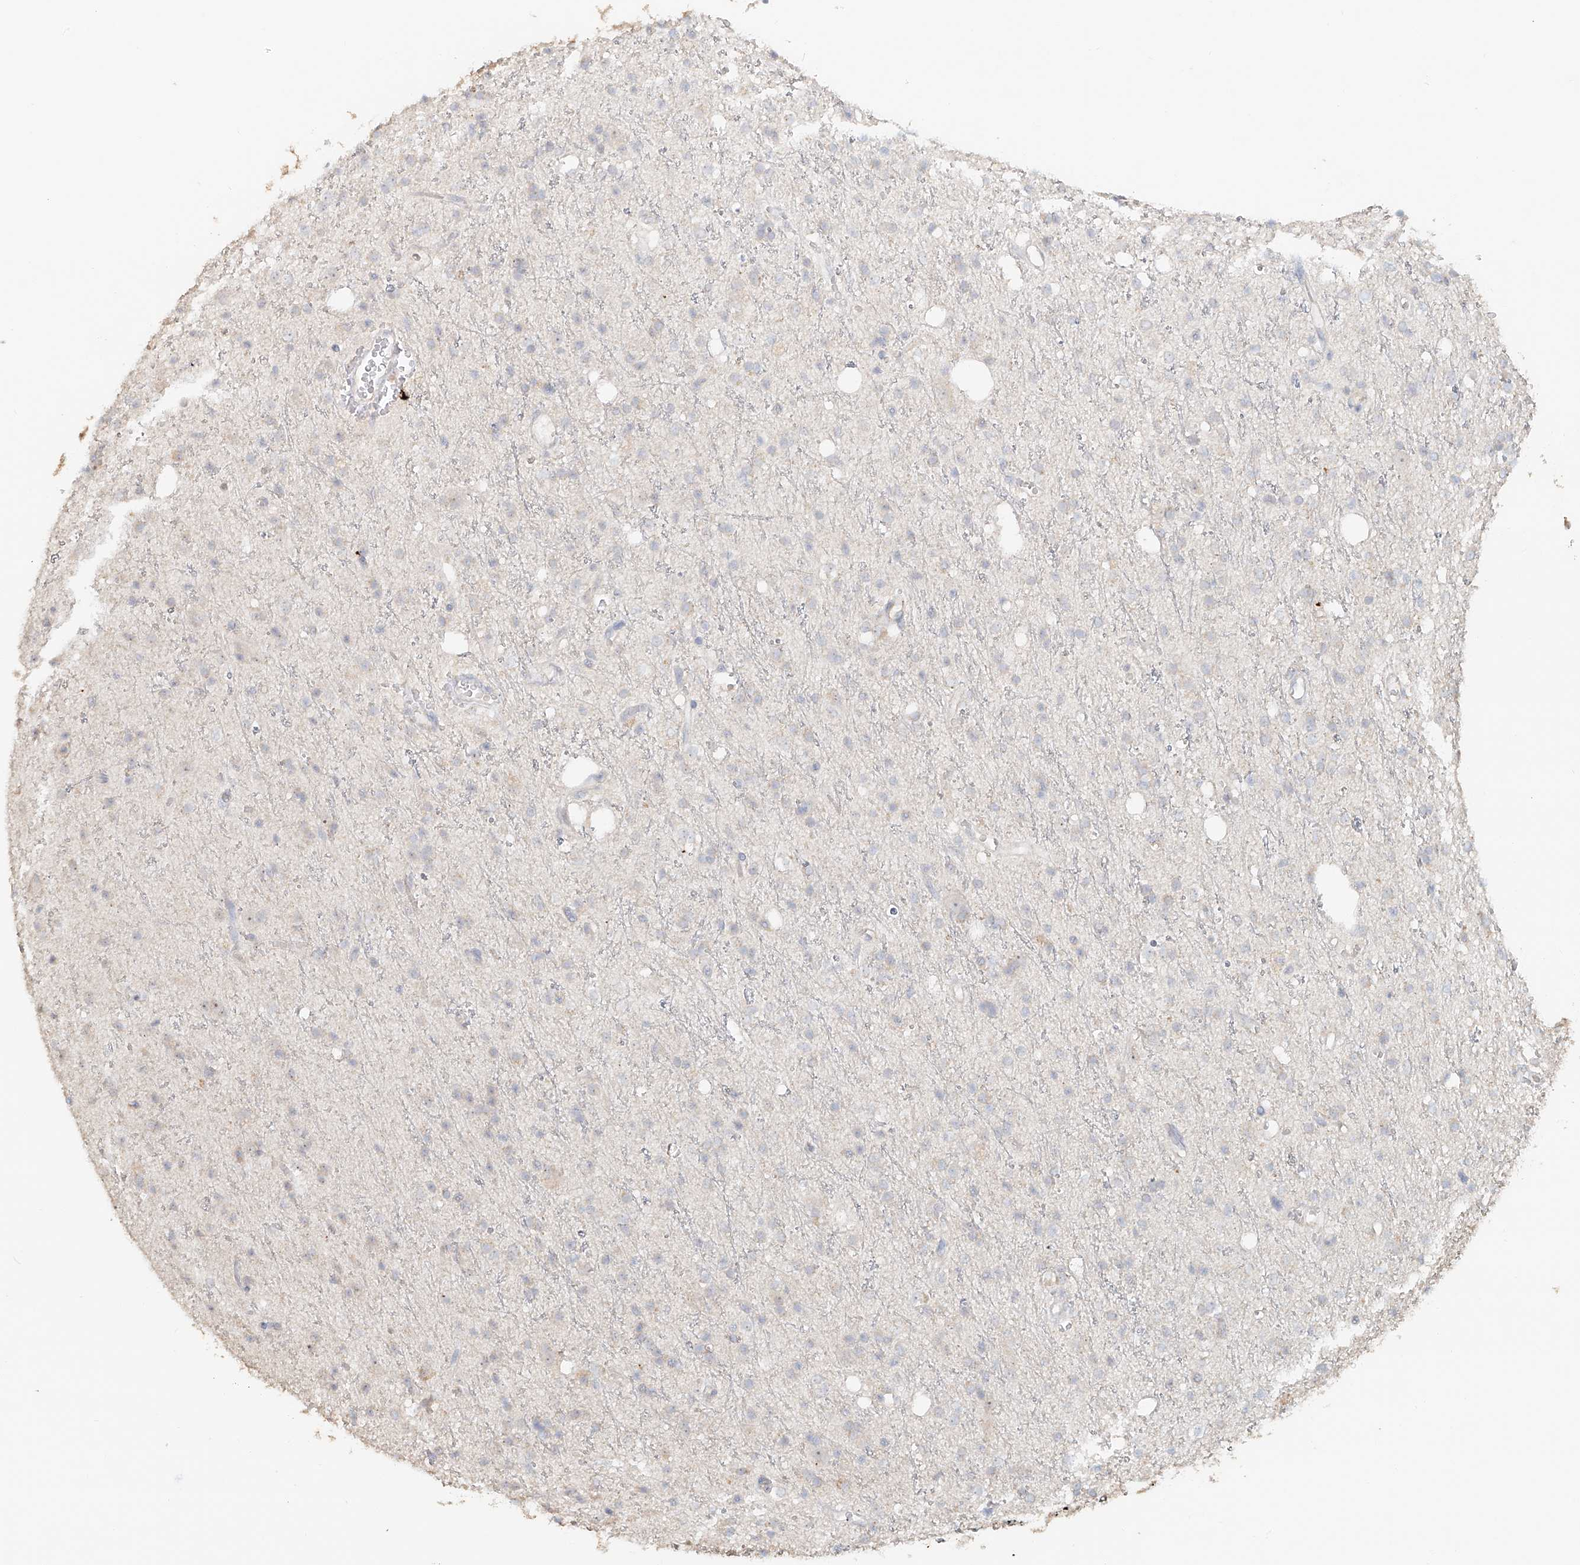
{"staining": {"intensity": "negative", "quantity": "none", "location": "none"}, "tissue": "glioma", "cell_type": "Tumor cells", "image_type": "cancer", "snomed": [{"axis": "morphology", "description": "Glioma, malignant, High grade"}, {"axis": "topography", "description": "Brain"}], "caption": "Tumor cells show no significant expression in high-grade glioma (malignant). (DAB immunohistochemistry (IHC) visualized using brightfield microscopy, high magnification).", "gene": "NPHS1", "patient": {"sex": "male", "age": 47}}